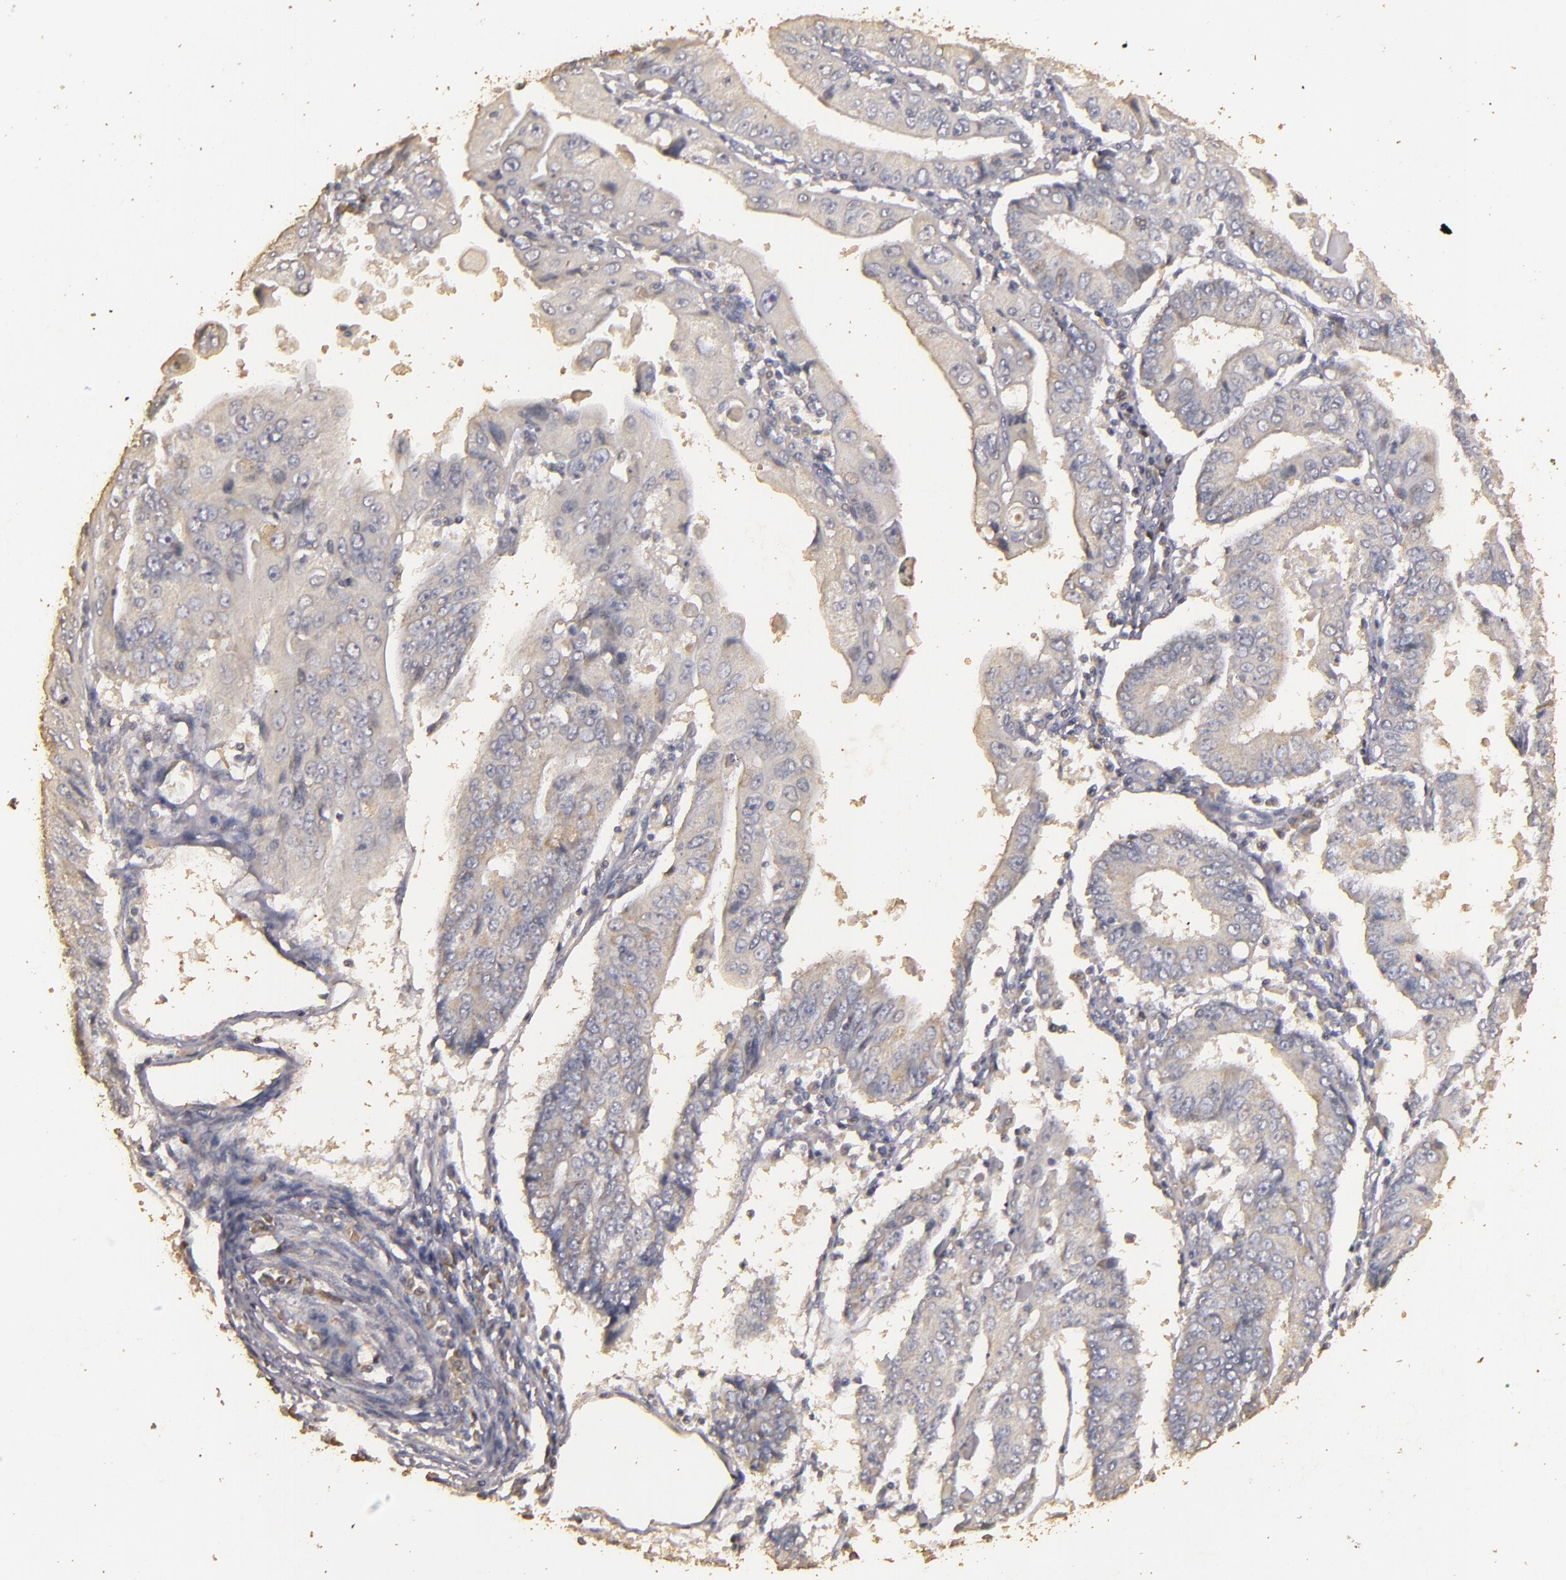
{"staining": {"intensity": "negative", "quantity": "none", "location": "none"}, "tissue": "endometrial cancer", "cell_type": "Tumor cells", "image_type": "cancer", "snomed": [{"axis": "morphology", "description": "Adenocarcinoma, NOS"}, {"axis": "topography", "description": "Endometrium"}], "caption": "Immunohistochemical staining of endometrial cancer shows no significant expression in tumor cells.", "gene": "BCL2L13", "patient": {"sex": "female", "age": 75}}